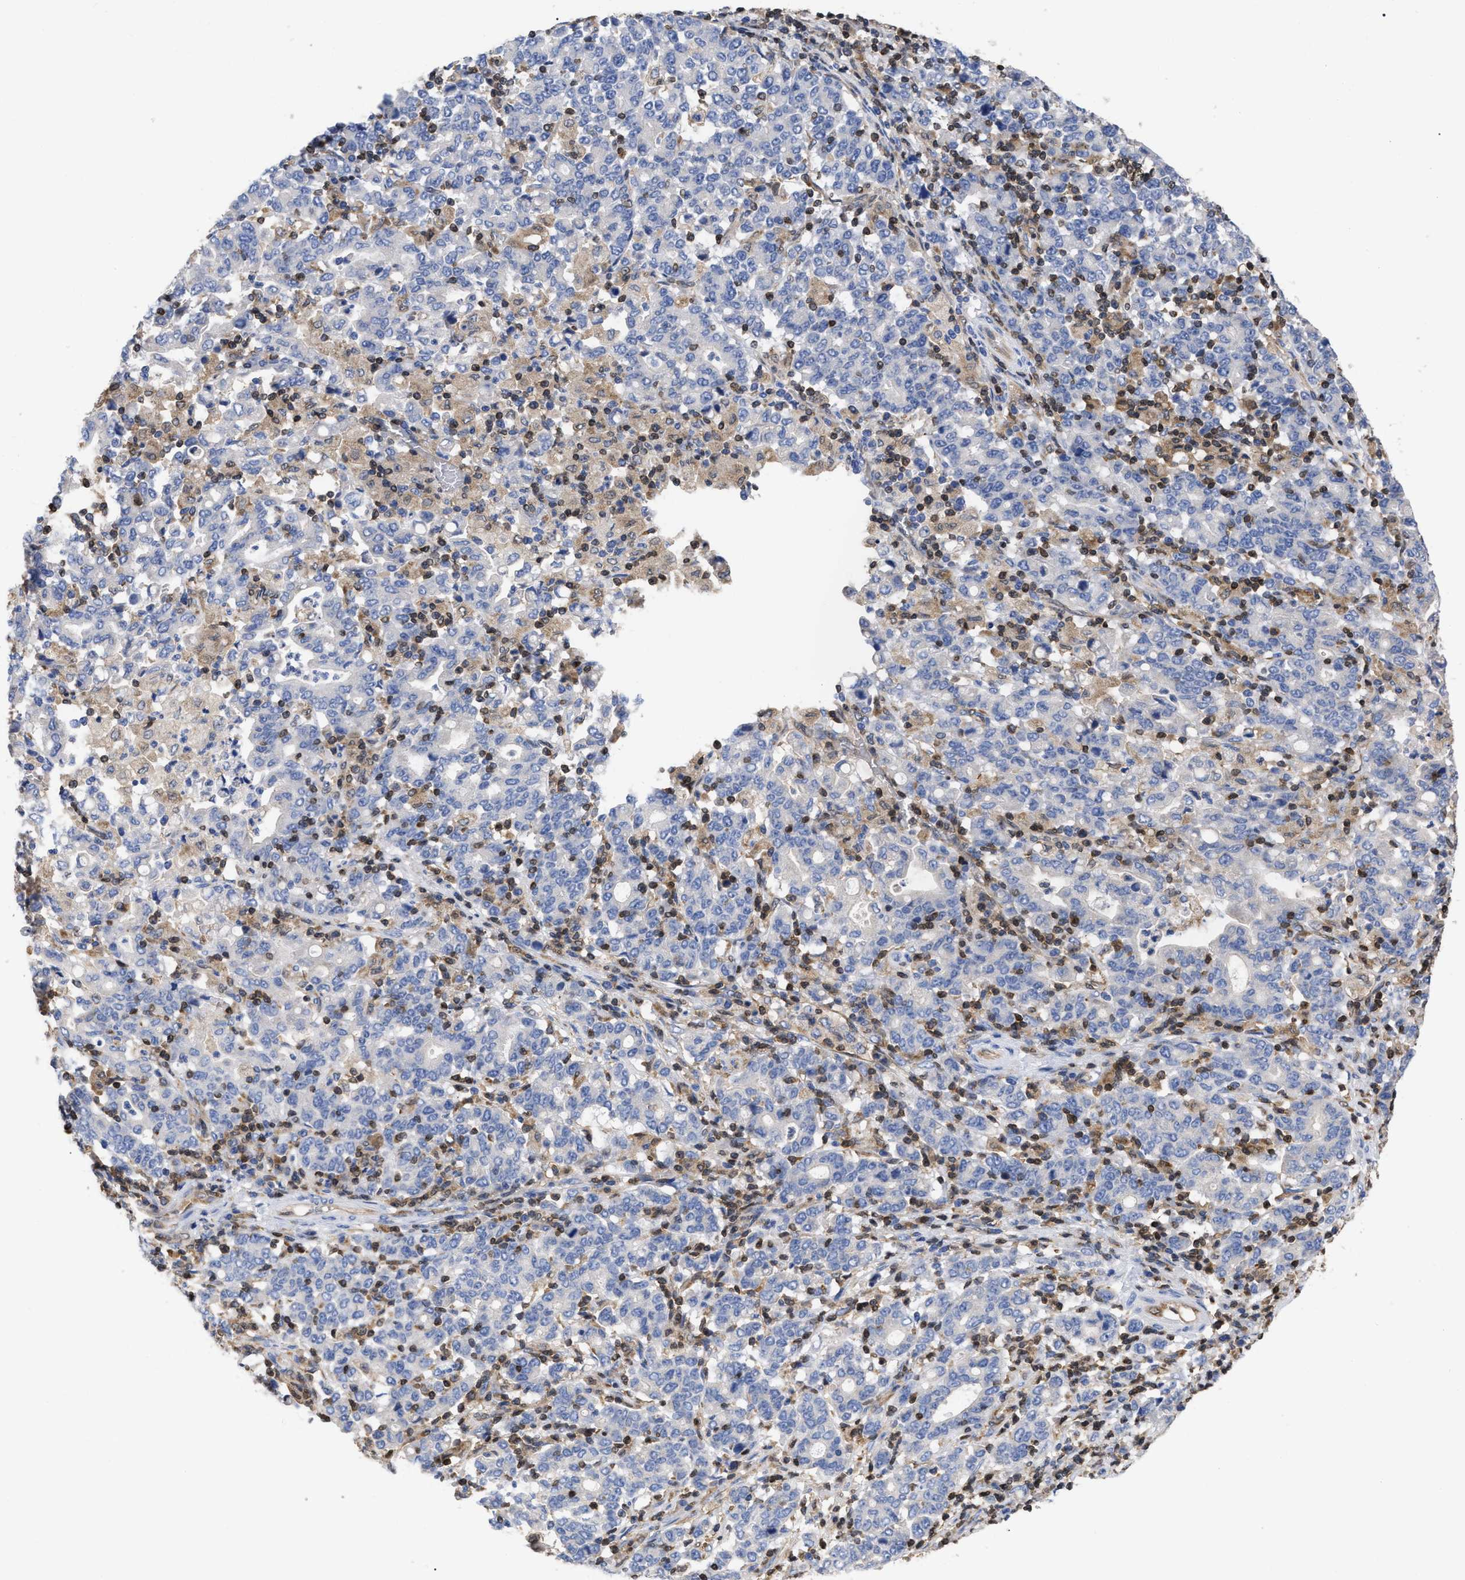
{"staining": {"intensity": "negative", "quantity": "none", "location": "none"}, "tissue": "stomach cancer", "cell_type": "Tumor cells", "image_type": "cancer", "snomed": [{"axis": "morphology", "description": "Adenocarcinoma, NOS"}, {"axis": "topography", "description": "Stomach, upper"}], "caption": "High magnification brightfield microscopy of stomach cancer stained with DAB (3,3'-diaminobenzidine) (brown) and counterstained with hematoxylin (blue): tumor cells show no significant expression. Nuclei are stained in blue.", "gene": "GIMAP4", "patient": {"sex": "male", "age": 69}}